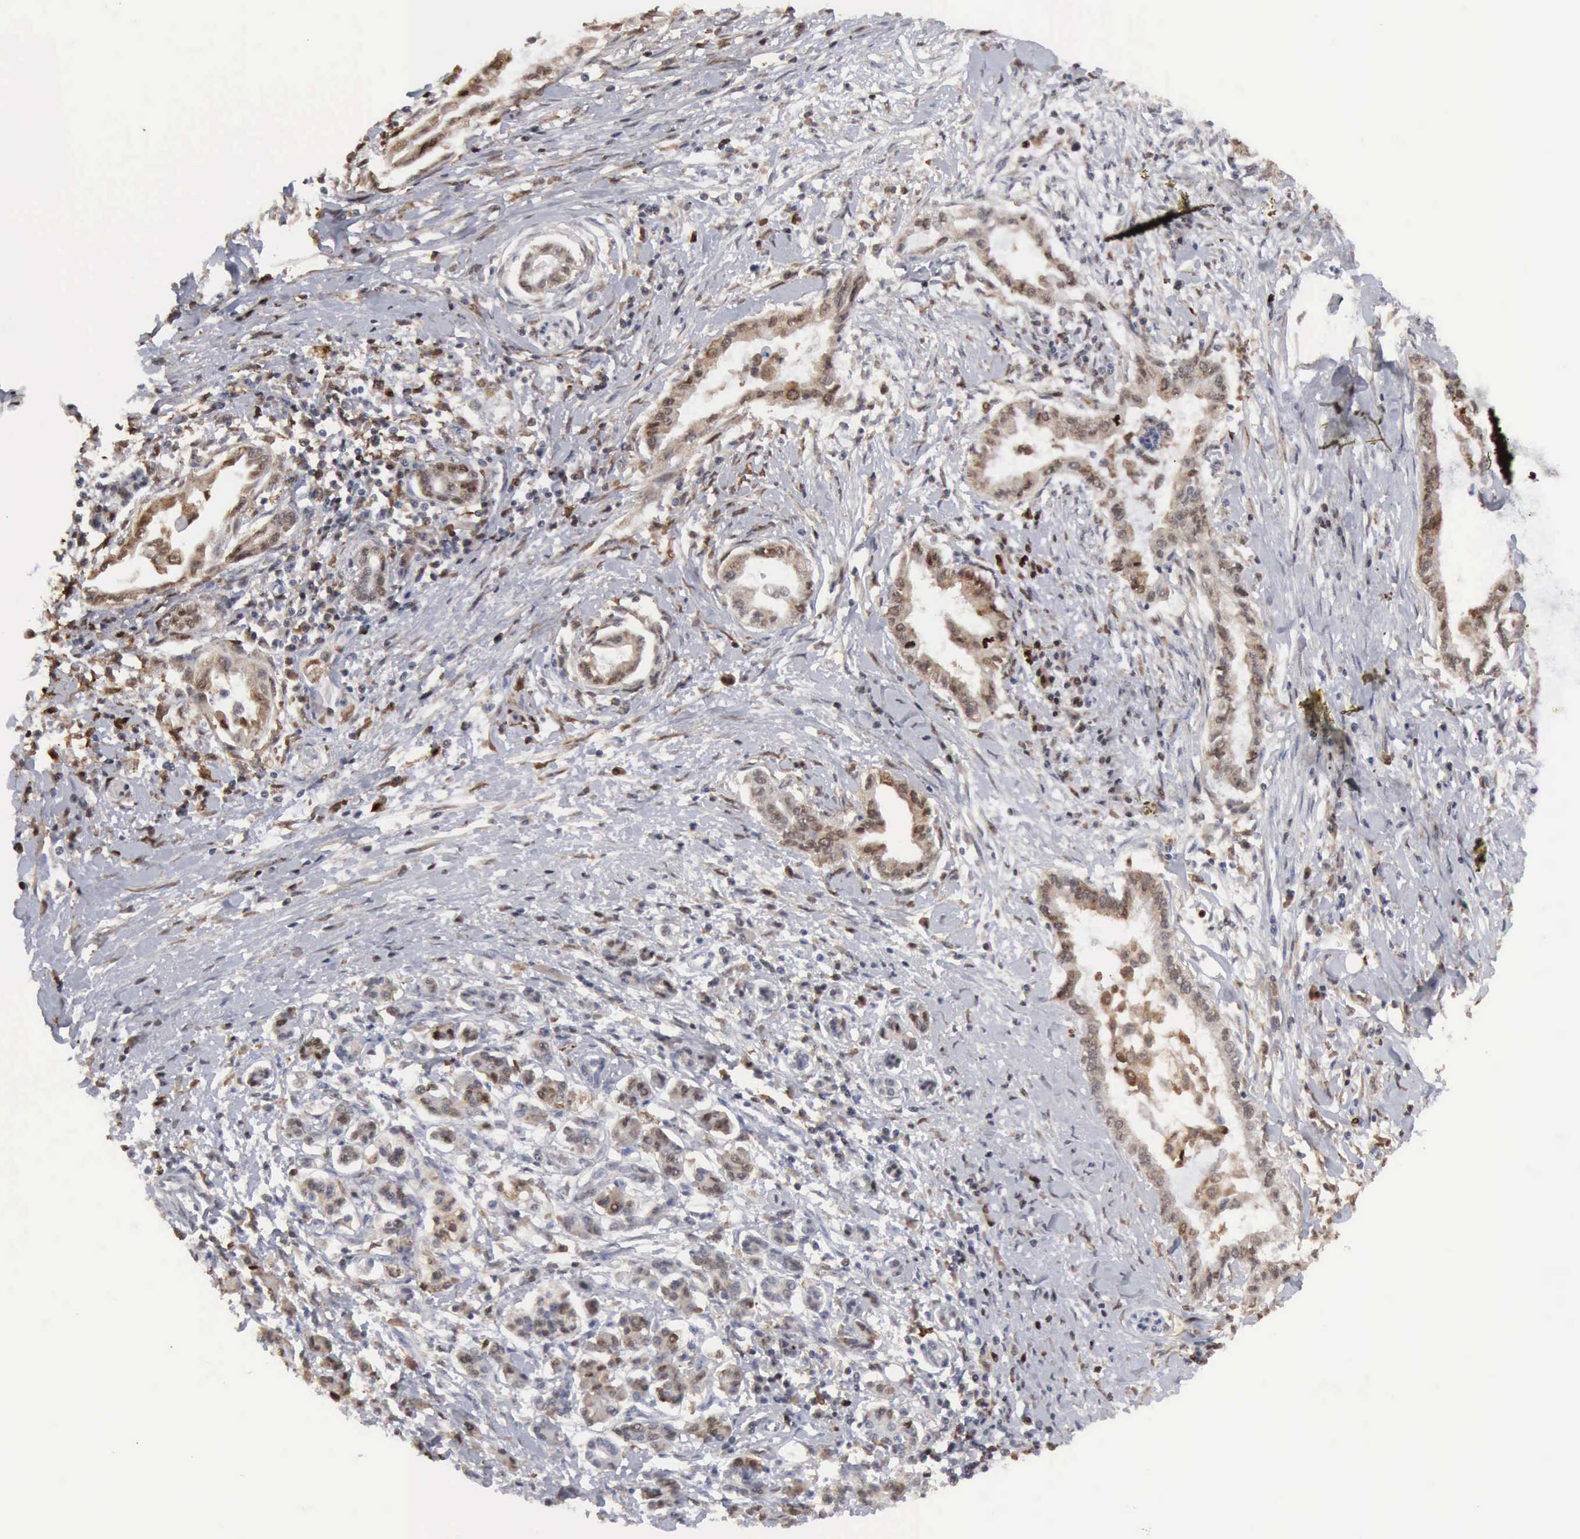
{"staining": {"intensity": "weak", "quantity": "25%-75%", "location": "cytoplasmic/membranous,nuclear"}, "tissue": "pancreatic cancer", "cell_type": "Tumor cells", "image_type": "cancer", "snomed": [{"axis": "morphology", "description": "Adenocarcinoma, NOS"}, {"axis": "topography", "description": "Pancreas"}], "caption": "A high-resolution micrograph shows immunohistochemistry (IHC) staining of pancreatic adenocarcinoma, which exhibits weak cytoplasmic/membranous and nuclear expression in about 25%-75% of tumor cells.", "gene": "STAT1", "patient": {"sex": "female", "age": 64}}